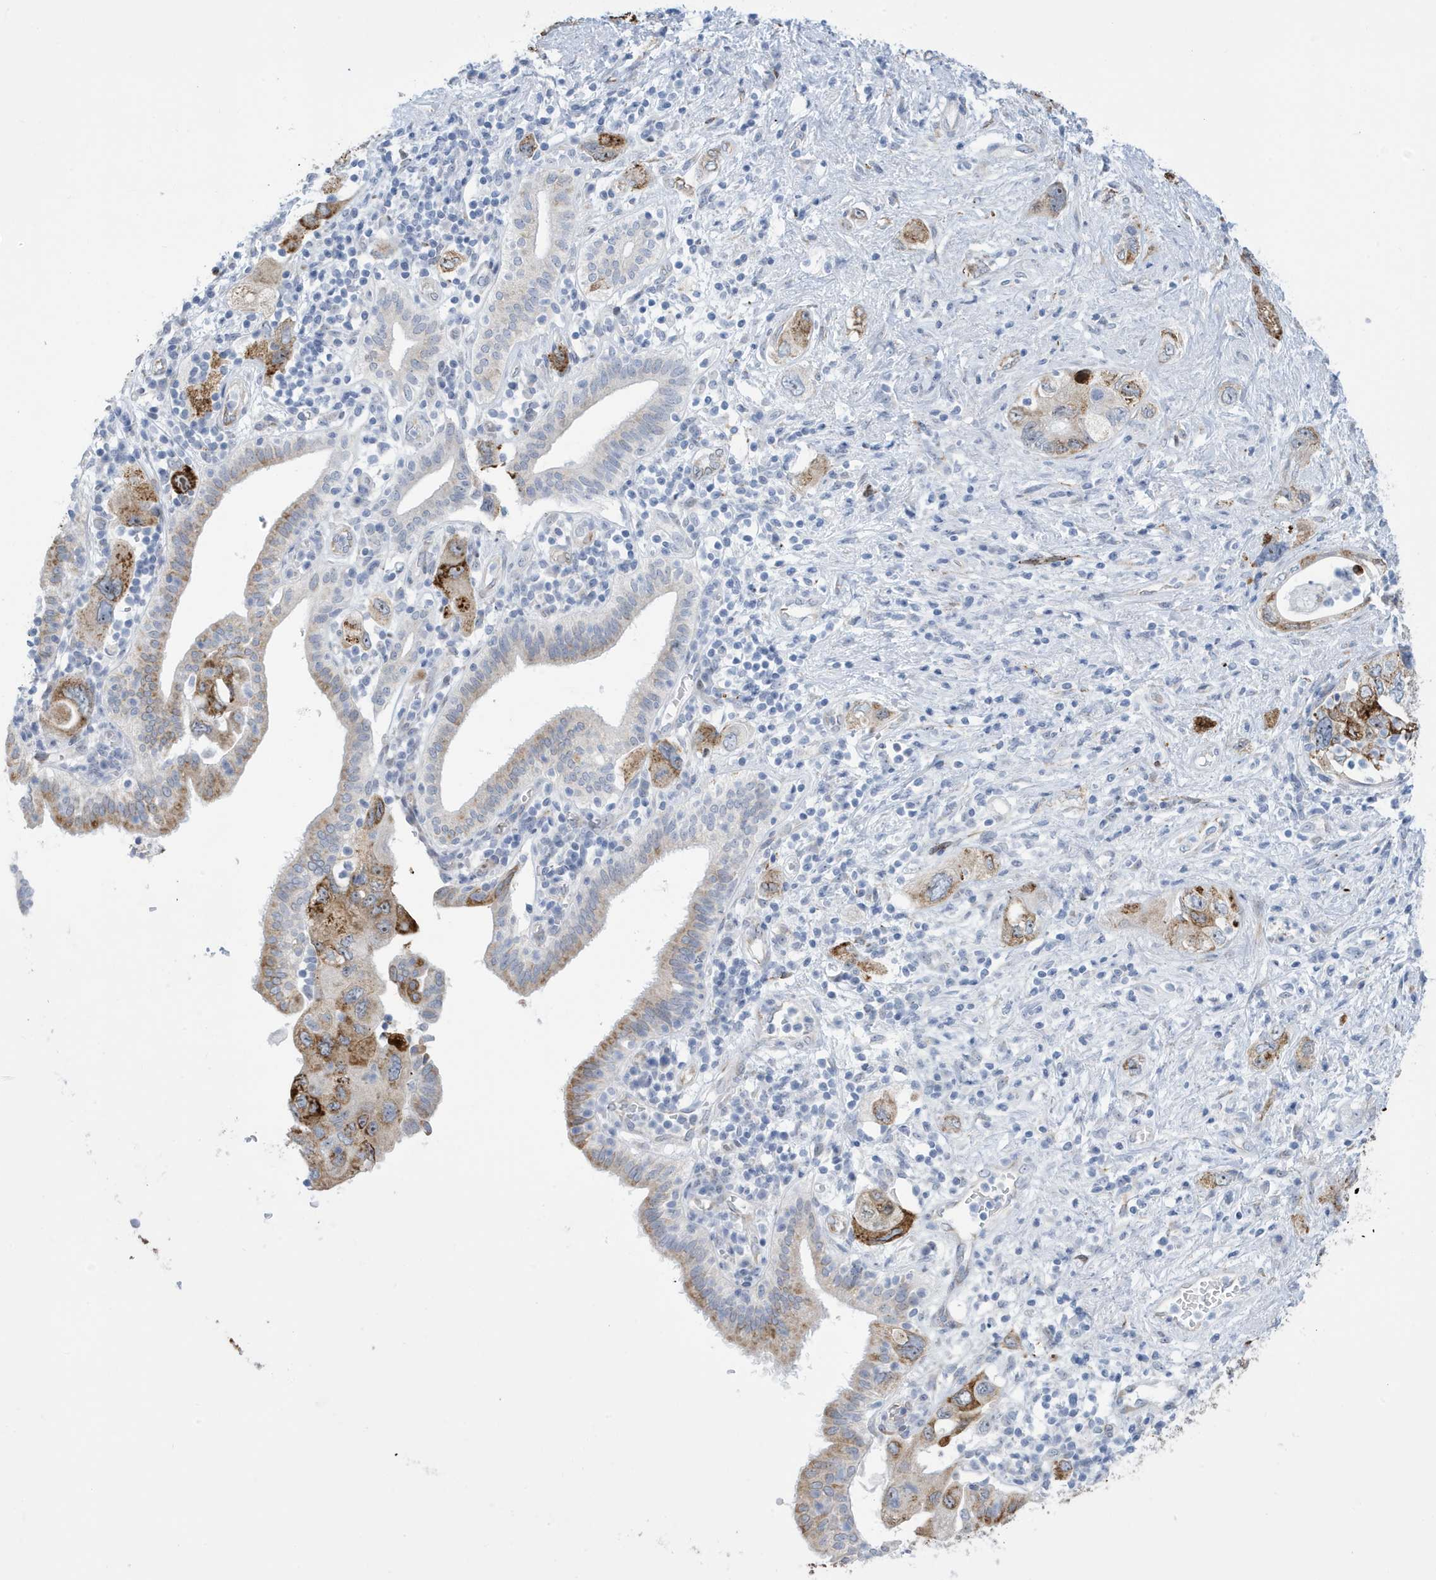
{"staining": {"intensity": "strong", "quantity": "25%-75%", "location": "cytoplasmic/membranous"}, "tissue": "pancreatic cancer", "cell_type": "Tumor cells", "image_type": "cancer", "snomed": [{"axis": "morphology", "description": "Adenocarcinoma, NOS"}, {"axis": "topography", "description": "Pancreas"}], "caption": "Approximately 25%-75% of tumor cells in human adenocarcinoma (pancreatic) reveal strong cytoplasmic/membranous protein staining as visualized by brown immunohistochemical staining.", "gene": "SEMA3F", "patient": {"sex": "female", "age": 73}}